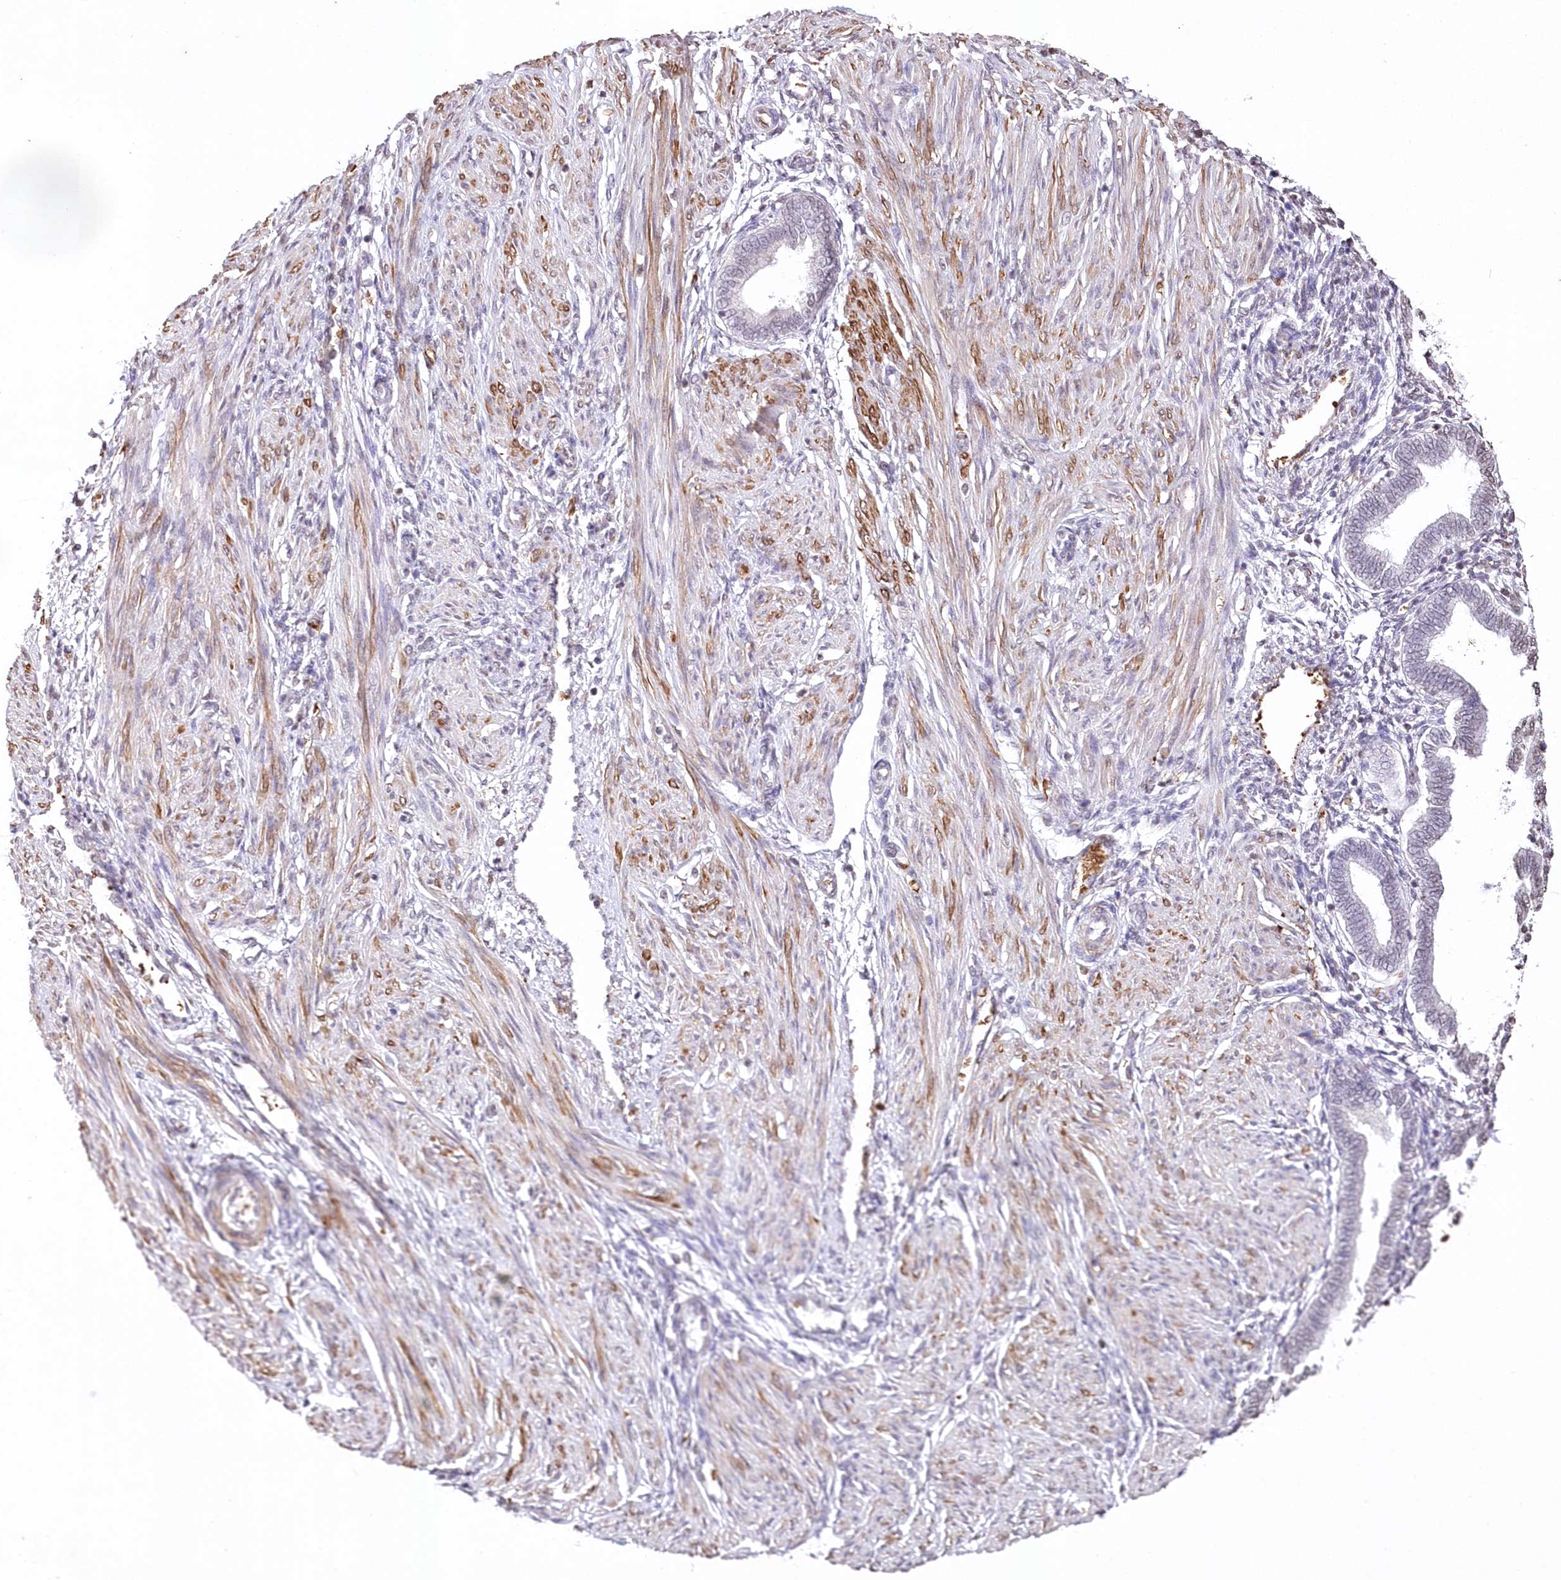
{"staining": {"intensity": "negative", "quantity": "none", "location": "none"}, "tissue": "endometrium", "cell_type": "Cells in endometrial stroma", "image_type": "normal", "snomed": [{"axis": "morphology", "description": "Normal tissue, NOS"}, {"axis": "topography", "description": "Endometrium"}], "caption": "Human endometrium stained for a protein using IHC exhibits no positivity in cells in endometrial stroma.", "gene": "ENSG00000275740", "patient": {"sex": "female", "age": 53}}